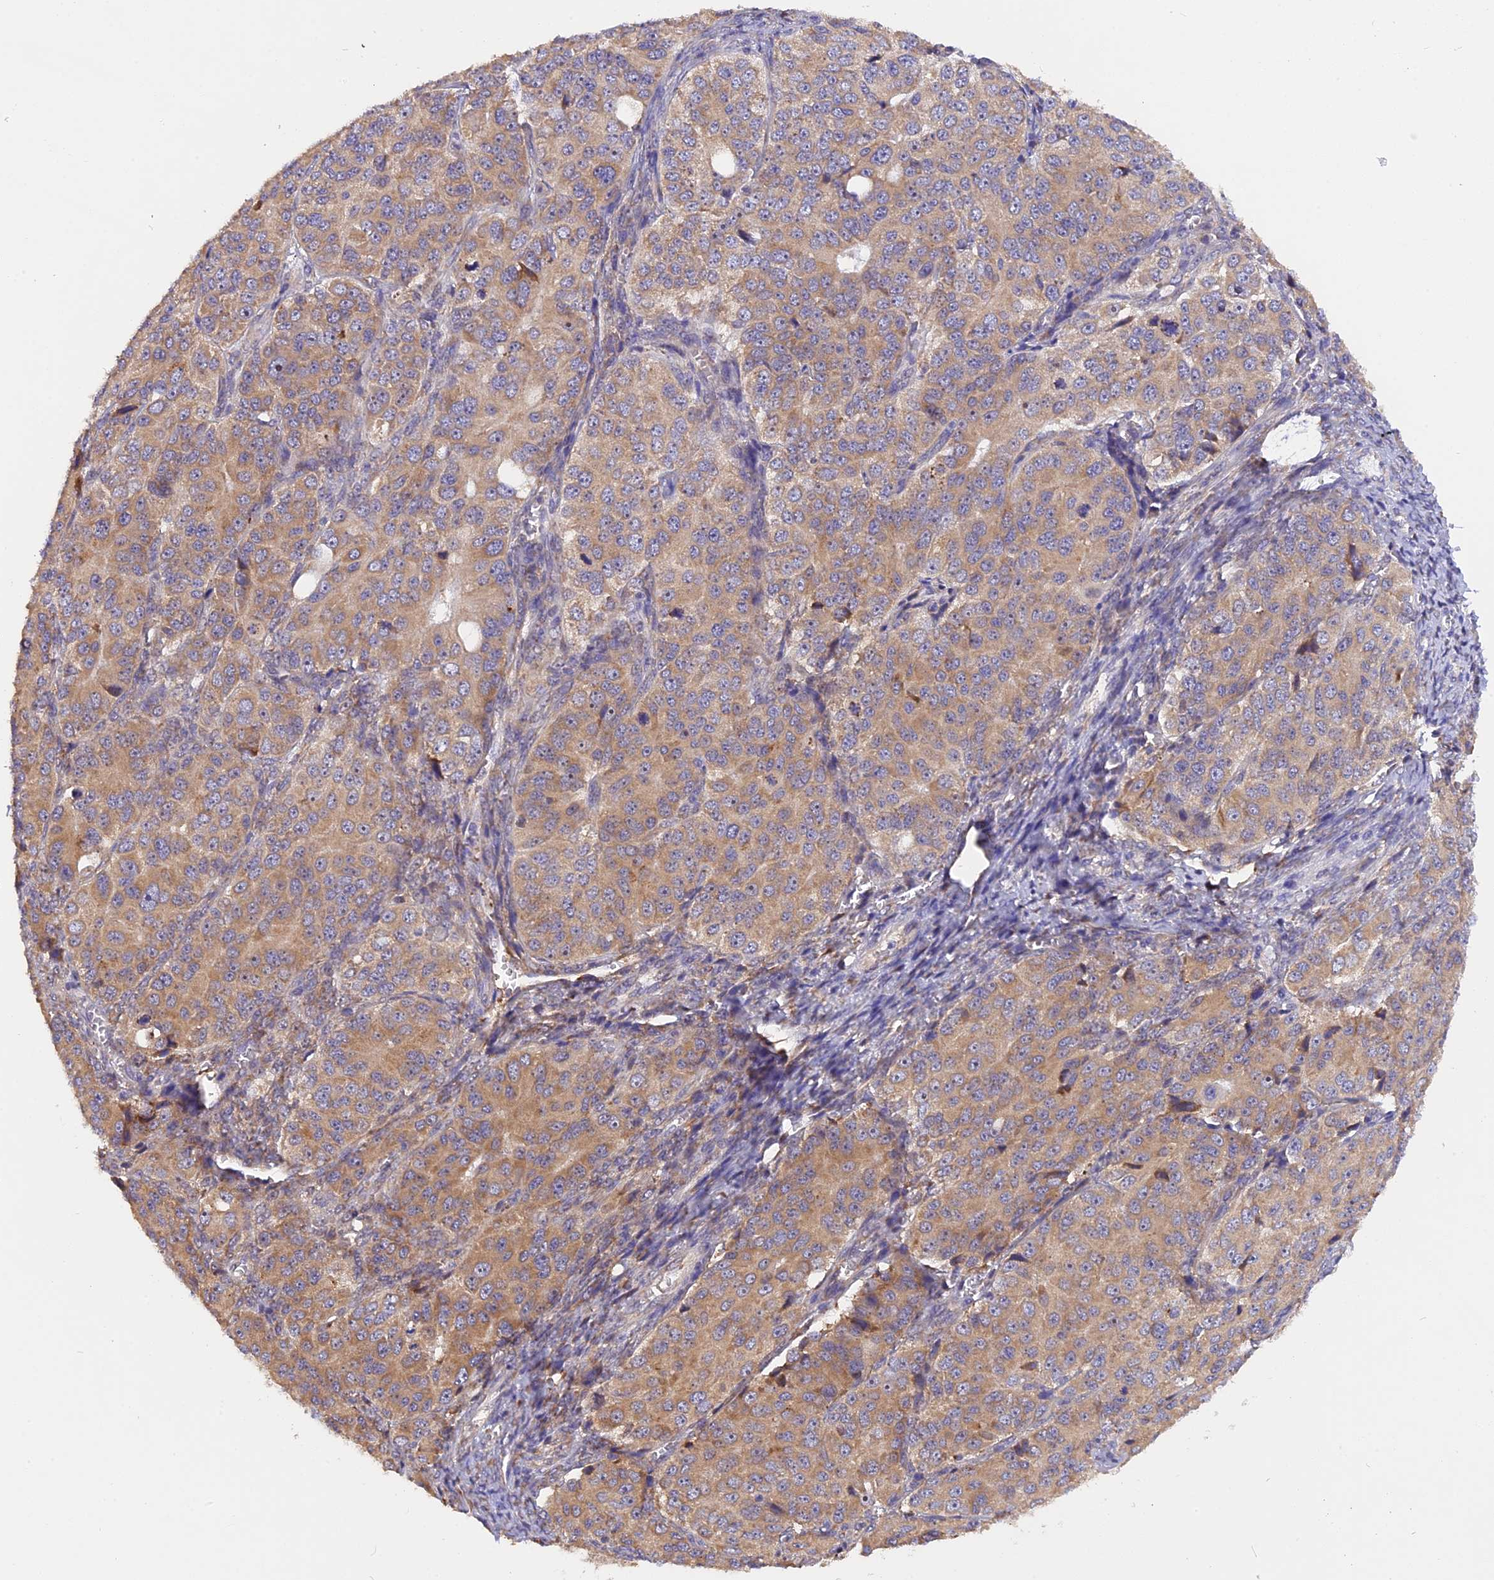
{"staining": {"intensity": "moderate", "quantity": ">75%", "location": "cytoplasmic/membranous"}, "tissue": "ovarian cancer", "cell_type": "Tumor cells", "image_type": "cancer", "snomed": [{"axis": "morphology", "description": "Carcinoma, endometroid"}, {"axis": "topography", "description": "Ovary"}], "caption": "Brown immunohistochemical staining in human ovarian cancer exhibits moderate cytoplasmic/membranous positivity in approximately >75% of tumor cells.", "gene": "GNPTAB", "patient": {"sex": "female", "age": 51}}